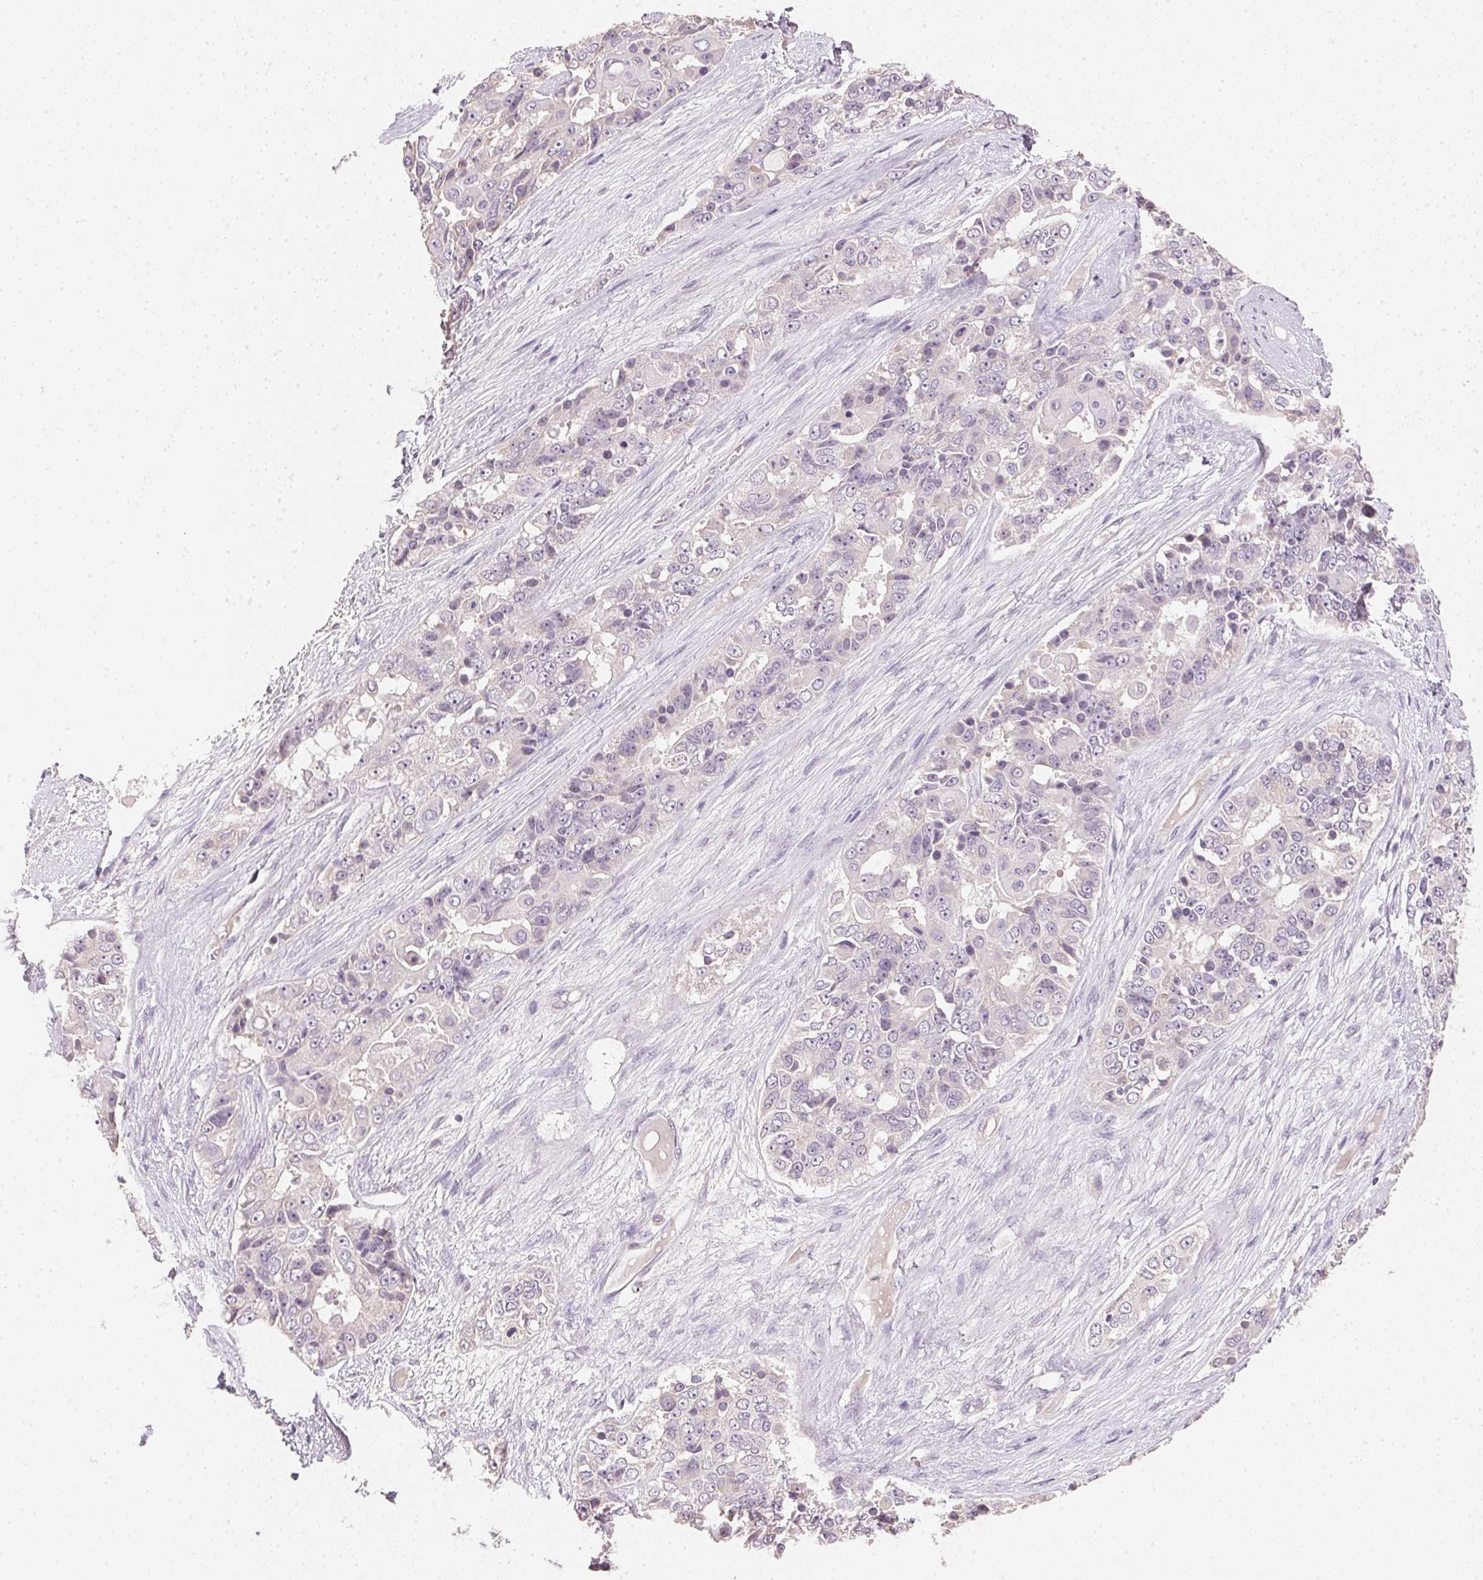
{"staining": {"intensity": "negative", "quantity": "none", "location": "none"}, "tissue": "ovarian cancer", "cell_type": "Tumor cells", "image_type": "cancer", "snomed": [{"axis": "morphology", "description": "Carcinoma, endometroid"}, {"axis": "topography", "description": "Ovary"}], "caption": "Protein analysis of endometroid carcinoma (ovarian) shows no significant positivity in tumor cells.", "gene": "DHCR24", "patient": {"sex": "female", "age": 51}}